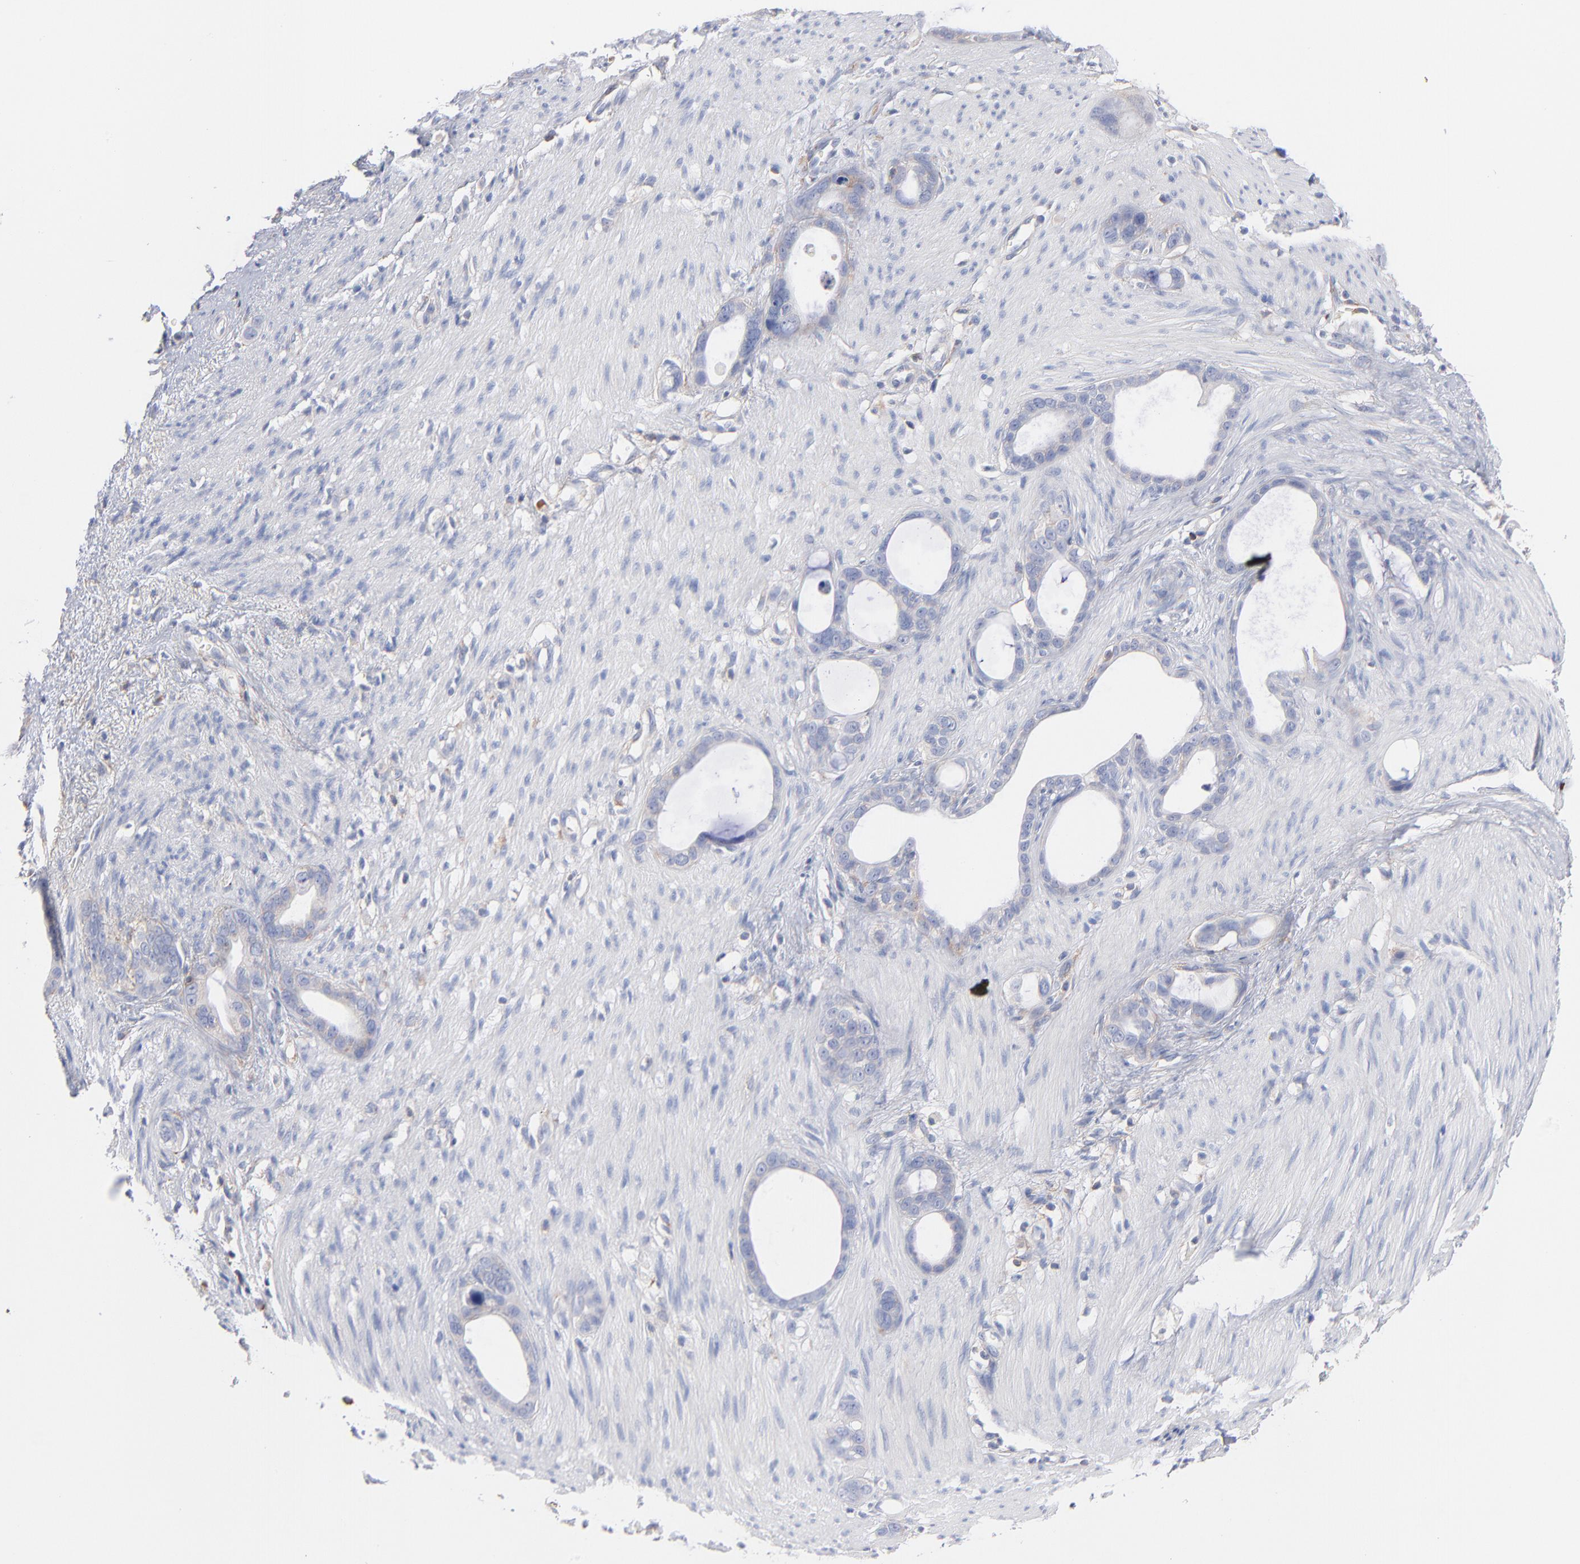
{"staining": {"intensity": "negative", "quantity": "none", "location": "none"}, "tissue": "stomach cancer", "cell_type": "Tumor cells", "image_type": "cancer", "snomed": [{"axis": "morphology", "description": "Adenocarcinoma, NOS"}, {"axis": "topography", "description": "Stomach"}], "caption": "This micrograph is of adenocarcinoma (stomach) stained with immunohistochemistry to label a protein in brown with the nuclei are counter-stained blue. There is no staining in tumor cells.", "gene": "SEPTIN6", "patient": {"sex": "female", "age": 75}}